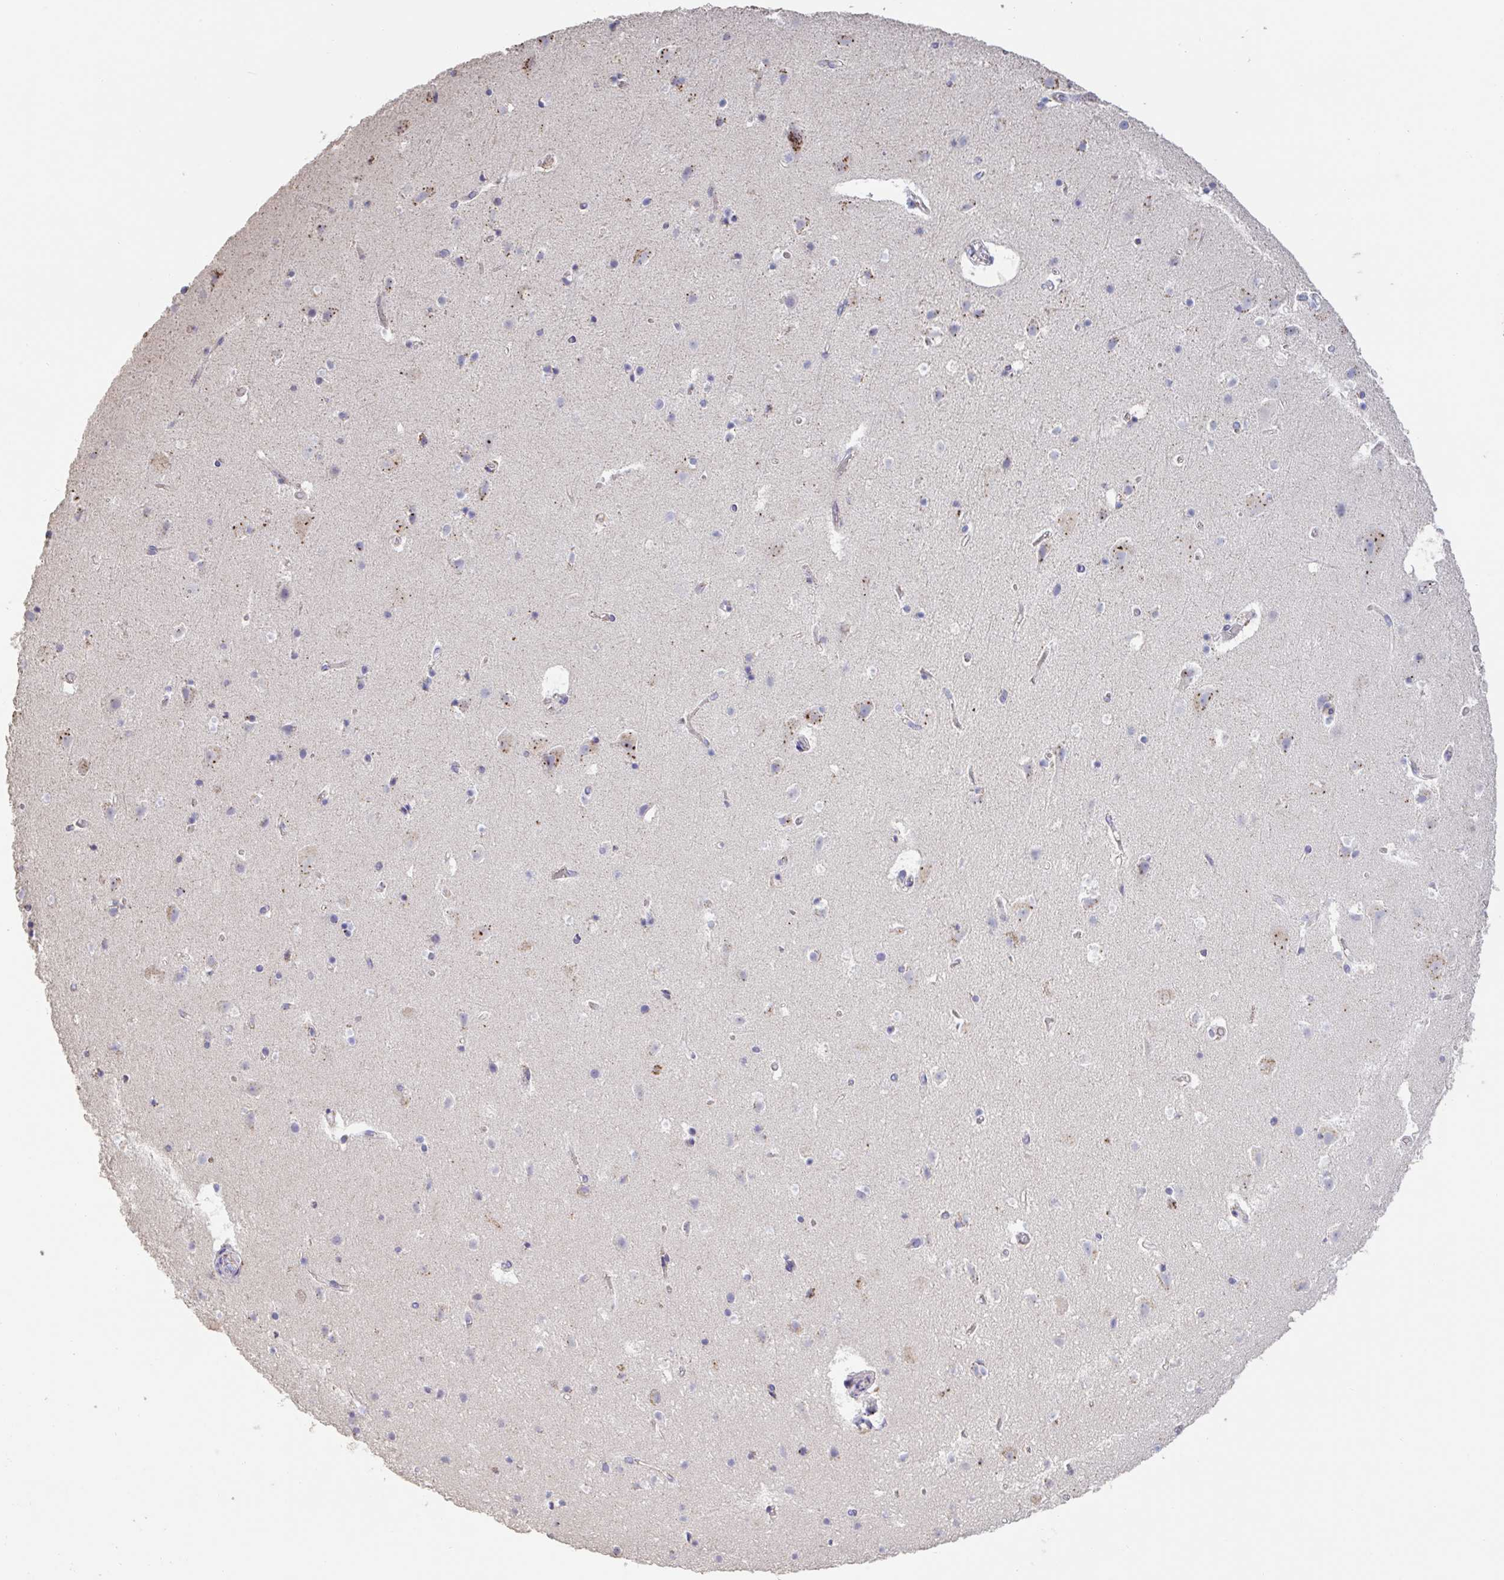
{"staining": {"intensity": "negative", "quantity": "none", "location": "none"}, "tissue": "cerebral cortex", "cell_type": "Endothelial cells", "image_type": "normal", "snomed": [{"axis": "morphology", "description": "Normal tissue, NOS"}, {"axis": "topography", "description": "Cerebral cortex"}], "caption": "This is an IHC micrograph of unremarkable cerebral cortex. There is no expression in endothelial cells.", "gene": "CHMP5", "patient": {"sex": "female", "age": 42}}